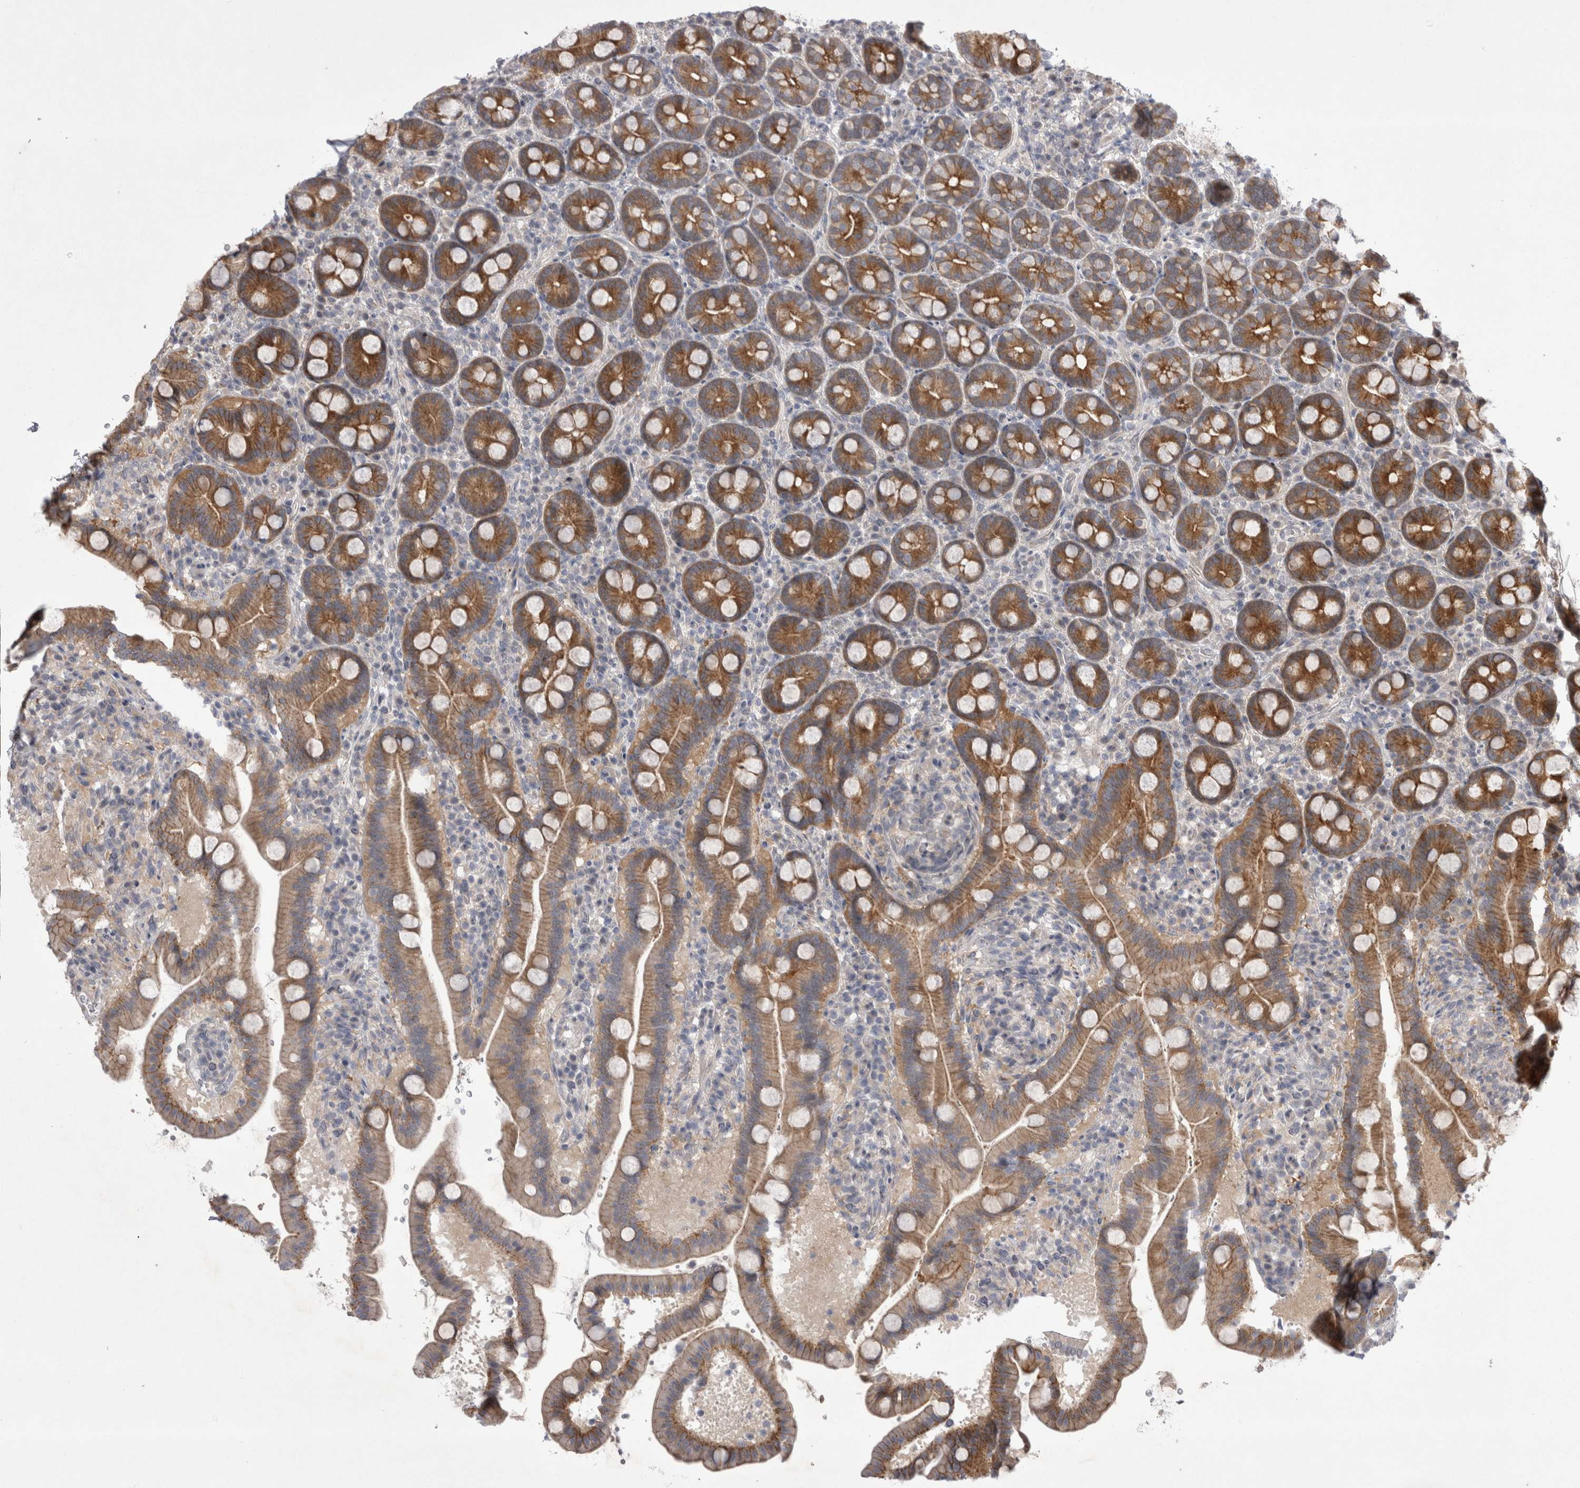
{"staining": {"intensity": "moderate", "quantity": ">75%", "location": "cytoplasmic/membranous"}, "tissue": "duodenum", "cell_type": "Glandular cells", "image_type": "normal", "snomed": [{"axis": "morphology", "description": "Normal tissue, NOS"}, {"axis": "topography", "description": "Duodenum"}], "caption": "Moderate cytoplasmic/membranous expression is seen in about >75% of glandular cells in unremarkable duodenum. (Brightfield microscopy of DAB IHC at high magnification).", "gene": "NENF", "patient": {"sex": "male", "age": 54}}